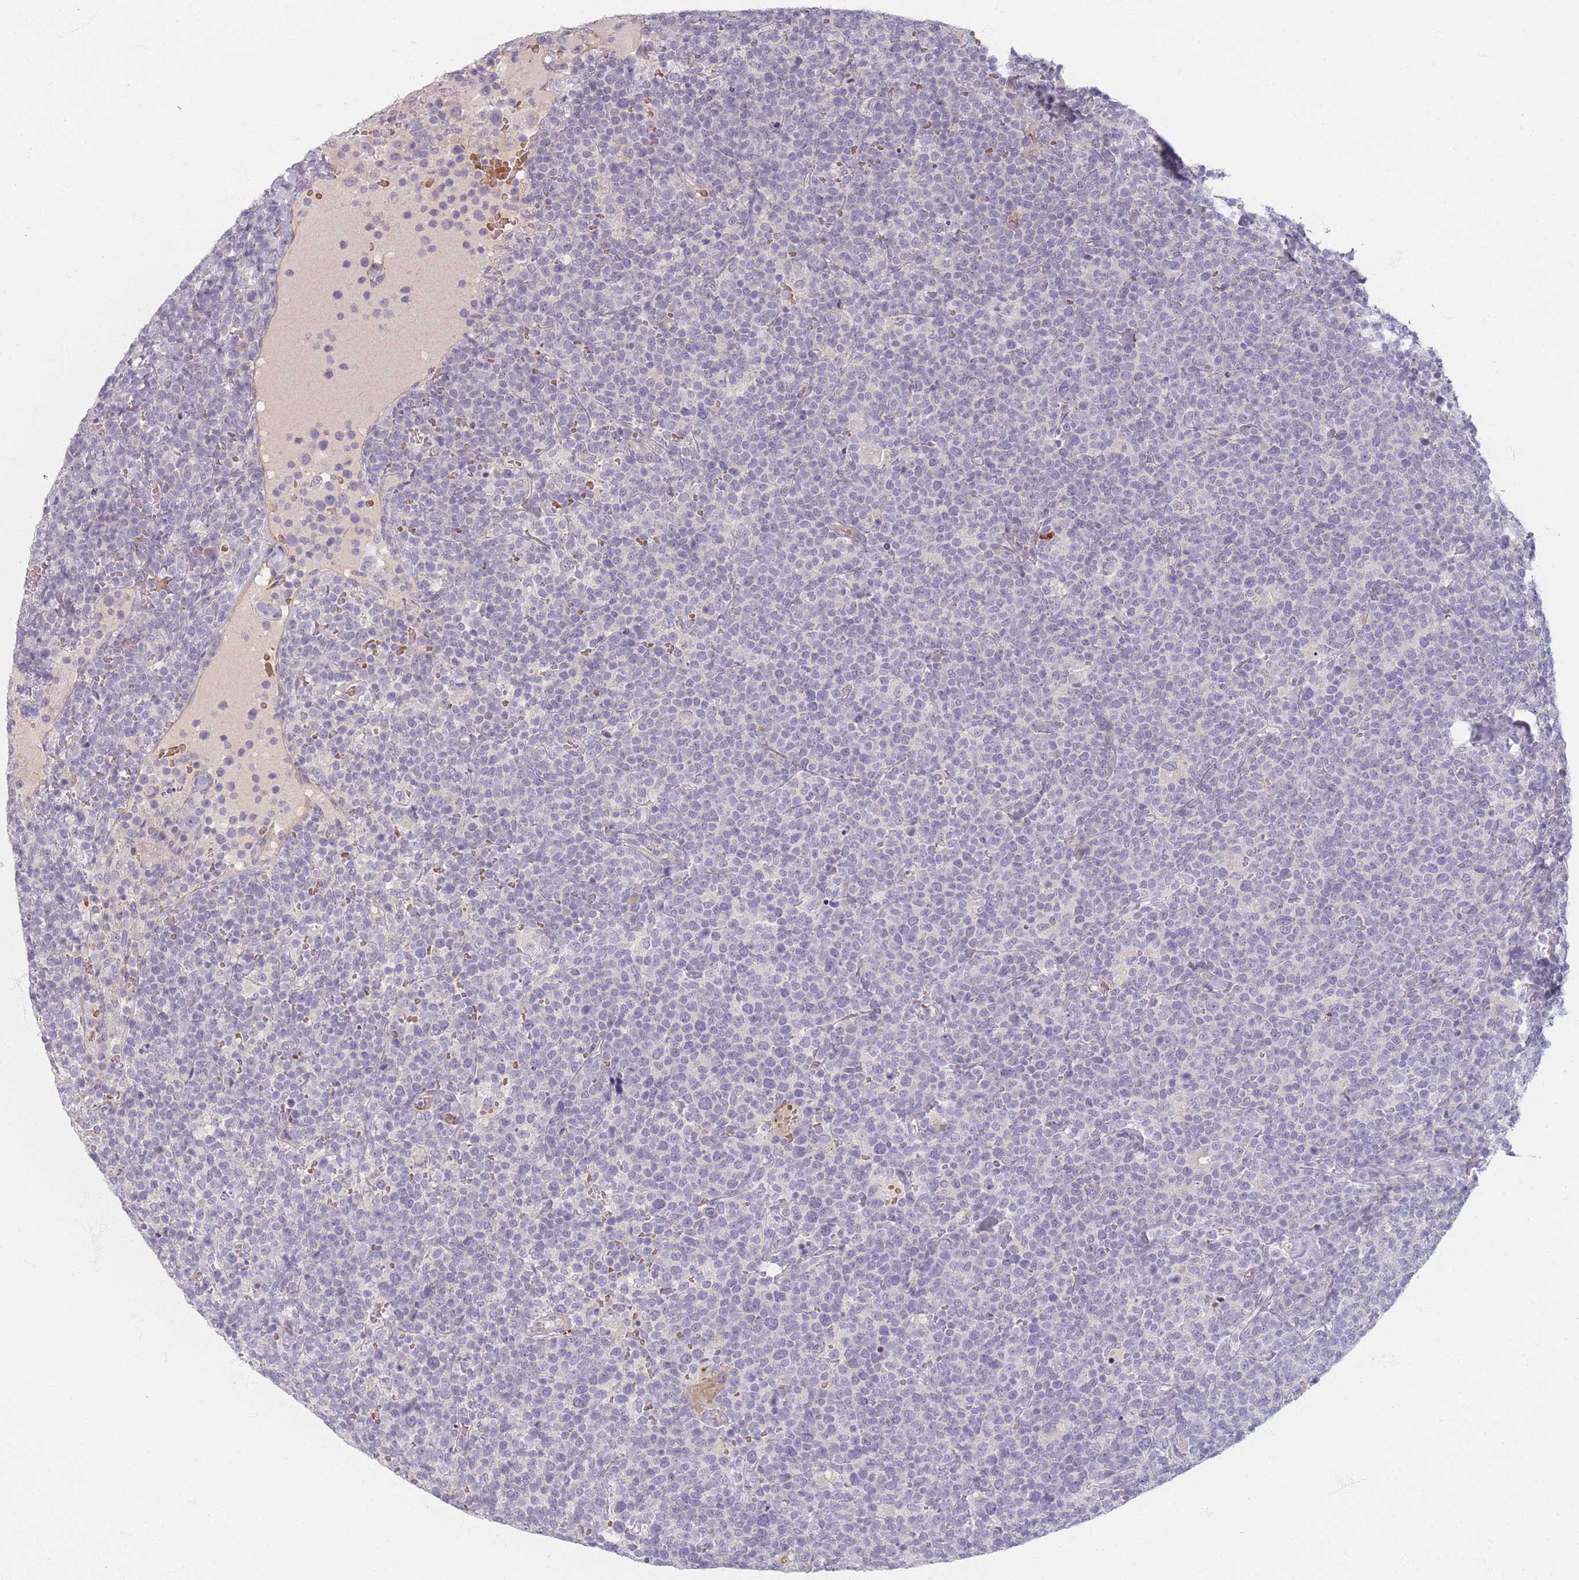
{"staining": {"intensity": "negative", "quantity": "none", "location": "none"}, "tissue": "lymphoma", "cell_type": "Tumor cells", "image_type": "cancer", "snomed": [{"axis": "morphology", "description": "Malignant lymphoma, non-Hodgkin's type, High grade"}, {"axis": "topography", "description": "Lymph node"}], "caption": "Immunohistochemistry photomicrograph of human lymphoma stained for a protein (brown), which shows no positivity in tumor cells.", "gene": "TMOD1", "patient": {"sex": "male", "age": 61}}